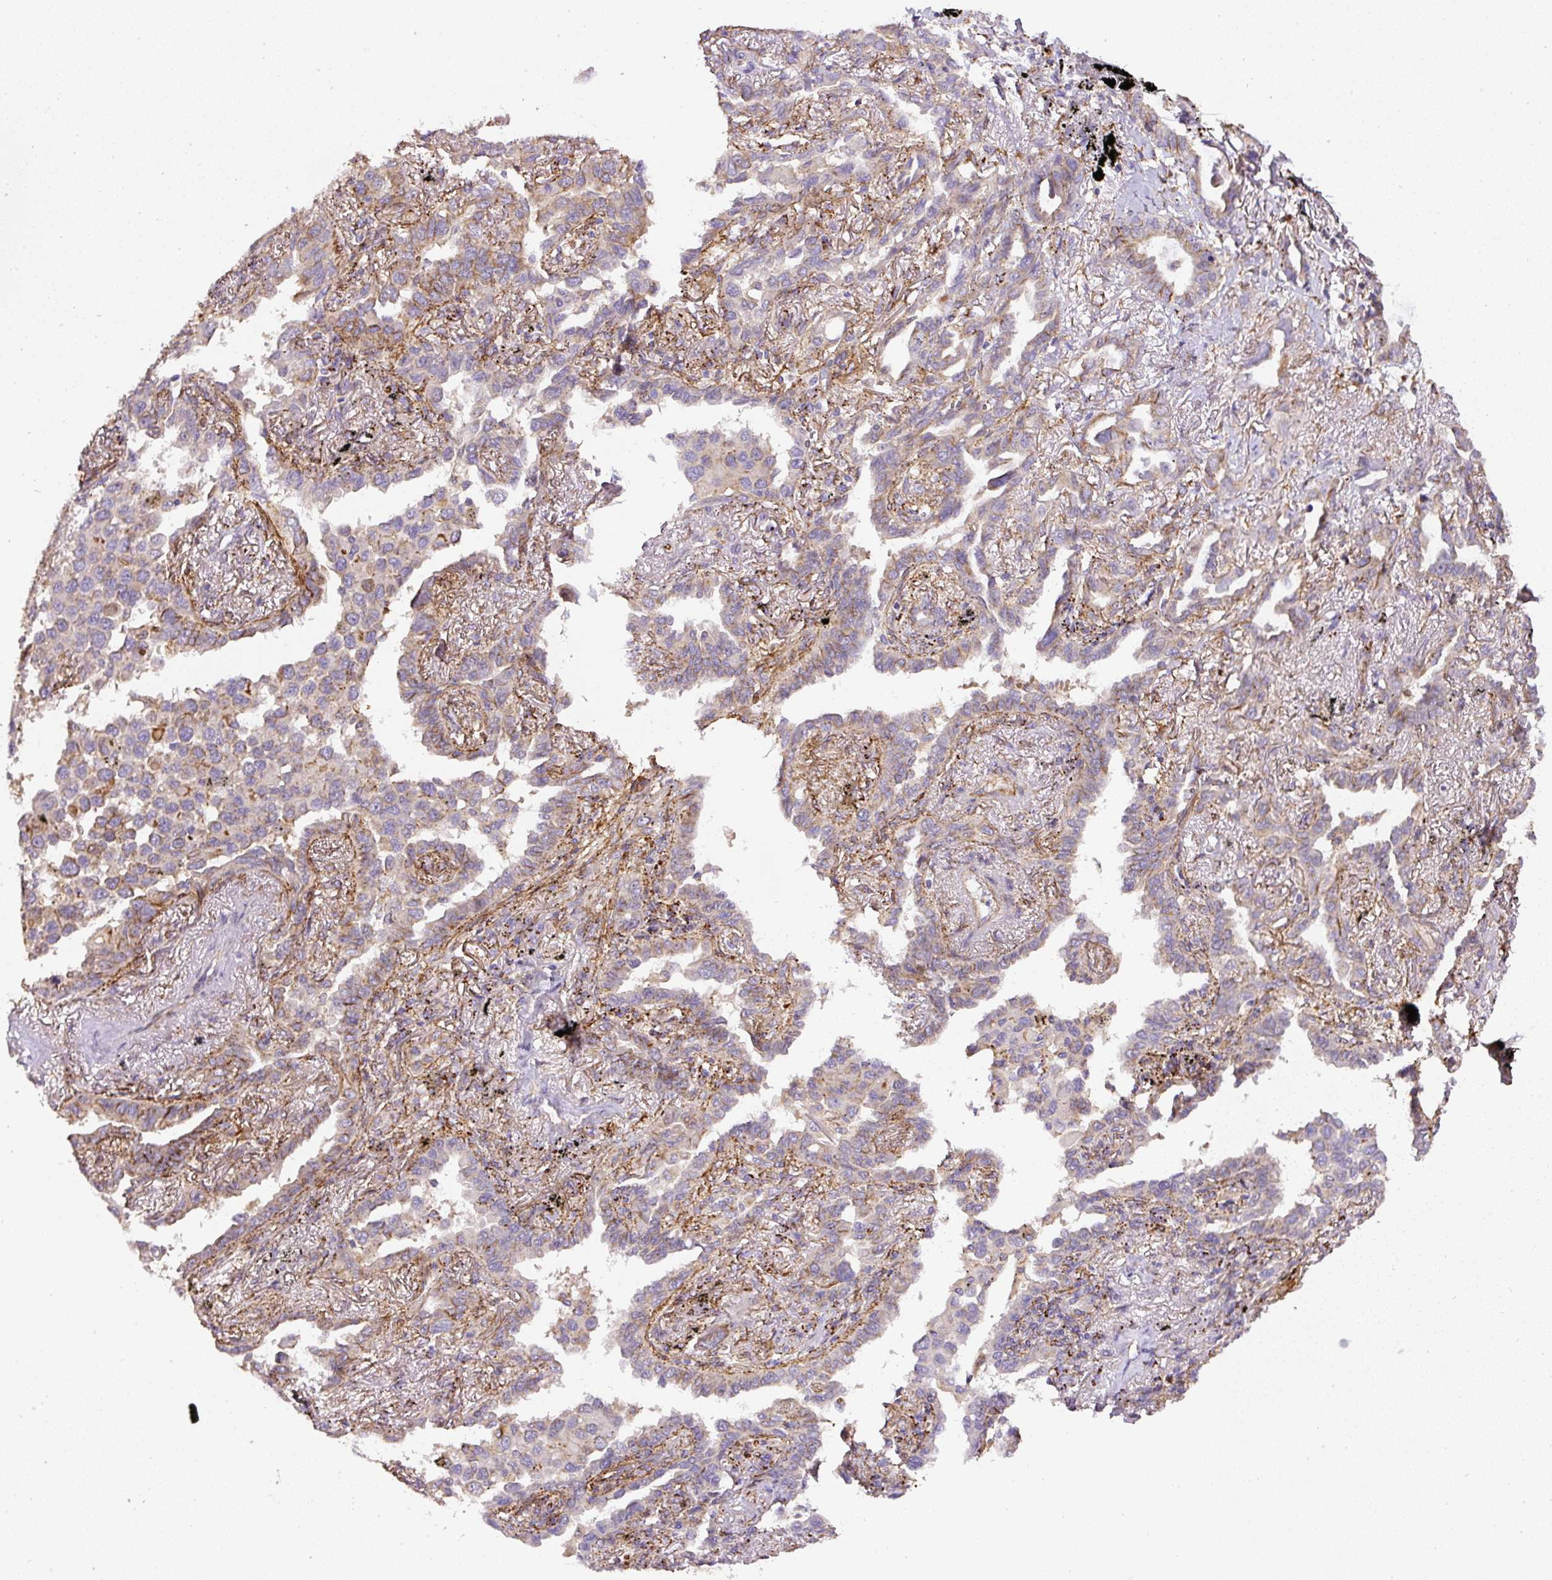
{"staining": {"intensity": "weak", "quantity": "25%-75%", "location": "cytoplasmic/membranous"}, "tissue": "lung cancer", "cell_type": "Tumor cells", "image_type": "cancer", "snomed": [{"axis": "morphology", "description": "Adenocarcinoma, NOS"}, {"axis": "topography", "description": "Lung"}], "caption": "Immunohistochemical staining of human lung cancer demonstrates low levels of weak cytoplasmic/membranous positivity in about 25%-75% of tumor cells. (DAB (3,3'-diaminobenzidine) = brown stain, brightfield microscopy at high magnification).", "gene": "RNF170", "patient": {"sex": "male", "age": 67}}